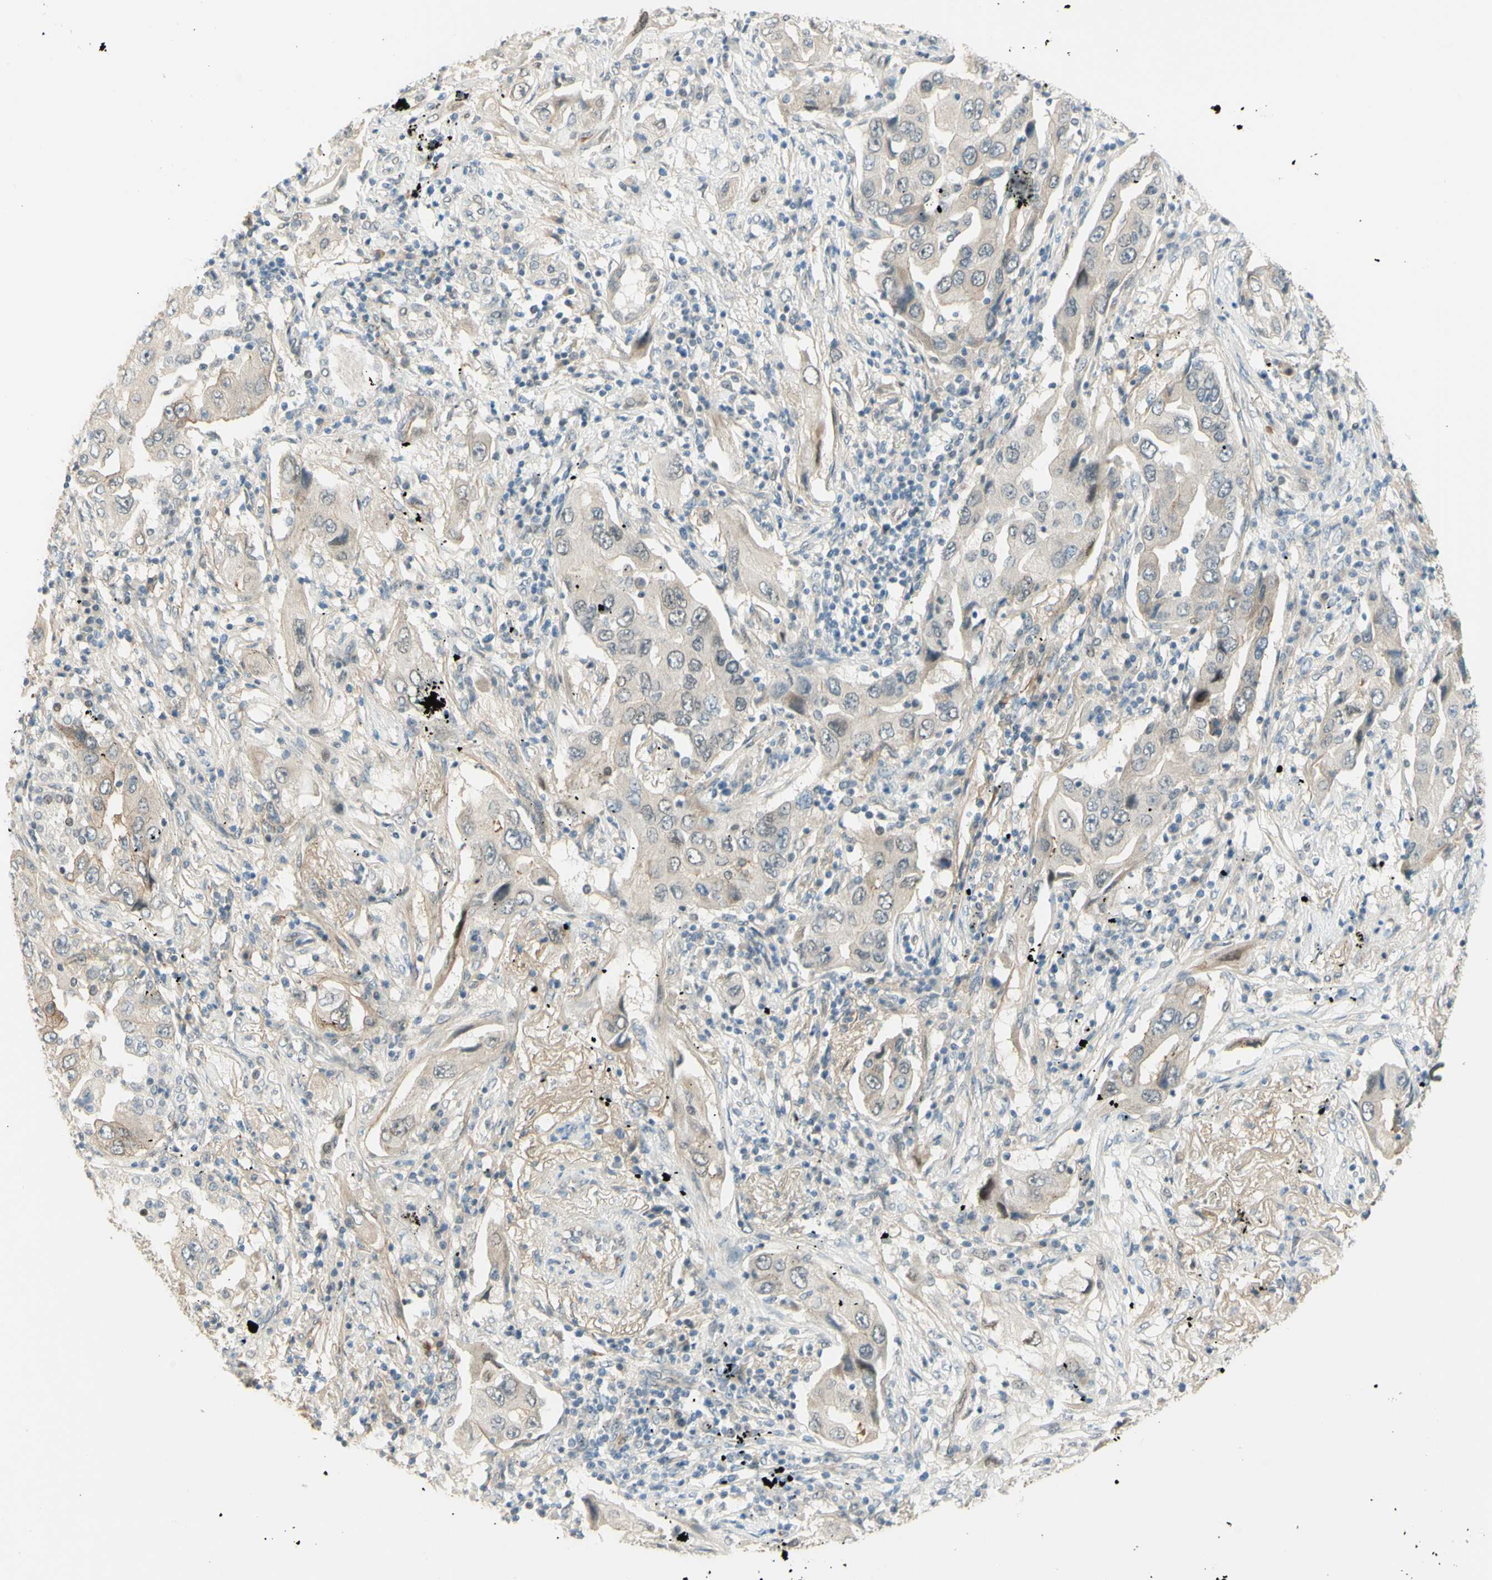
{"staining": {"intensity": "weak", "quantity": "<25%", "location": "cytoplasmic/membranous"}, "tissue": "lung cancer", "cell_type": "Tumor cells", "image_type": "cancer", "snomed": [{"axis": "morphology", "description": "Adenocarcinoma, NOS"}, {"axis": "topography", "description": "Lung"}], "caption": "An IHC histopathology image of adenocarcinoma (lung) is shown. There is no staining in tumor cells of adenocarcinoma (lung).", "gene": "ANGPT2", "patient": {"sex": "female", "age": 65}}